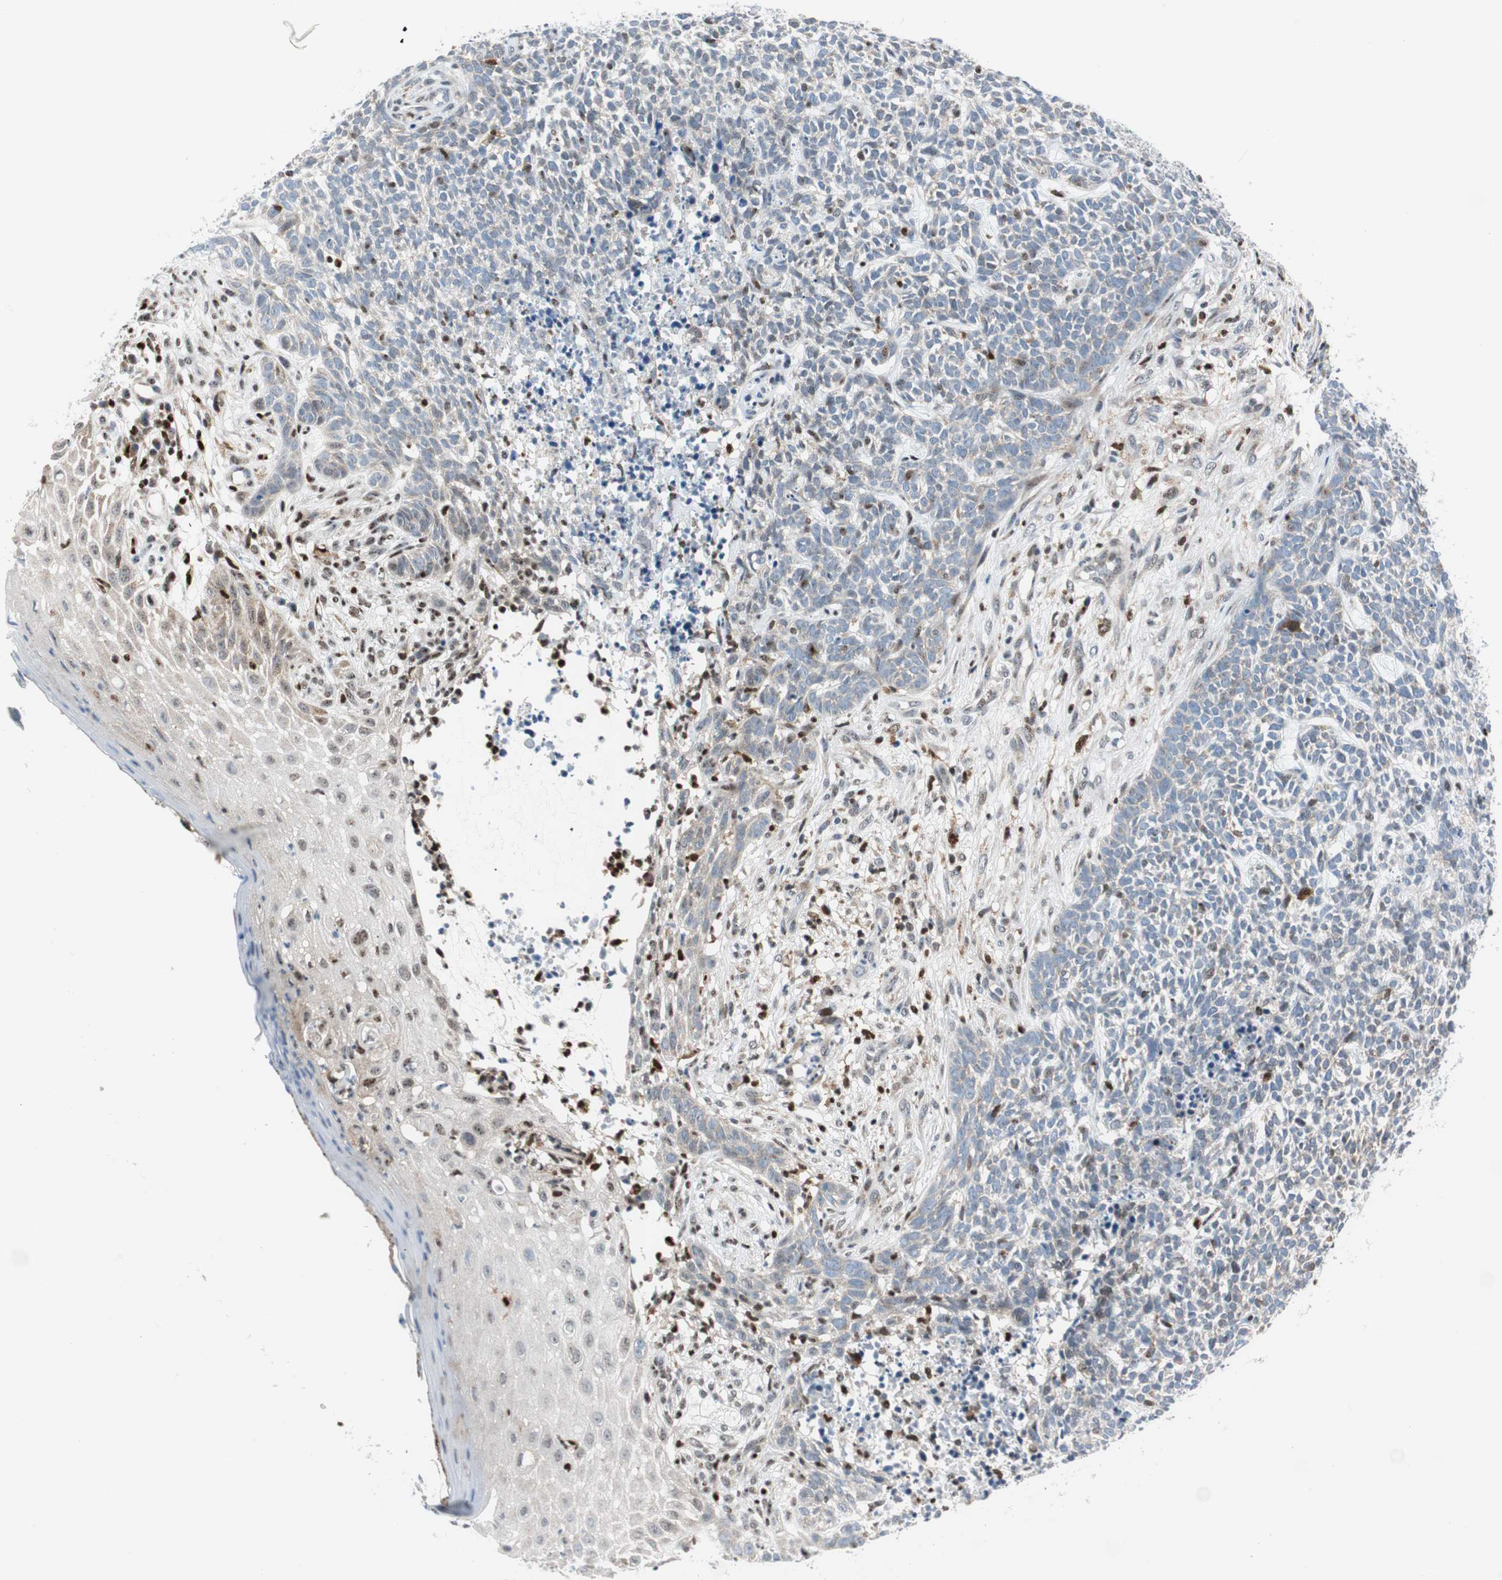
{"staining": {"intensity": "moderate", "quantity": "<25%", "location": "nuclear"}, "tissue": "skin cancer", "cell_type": "Tumor cells", "image_type": "cancer", "snomed": [{"axis": "morphology", "description": "Basal cell carcinoma"}, {"axis": "topography", "description": "Skin"}], "caption": "Brown immunohistochemical staining in skin cancer displays moderate nuclear staining in approximately <25% of tumor cells.", "gene": "RGS10", "patient": {"sex": "female", "age": 84}}